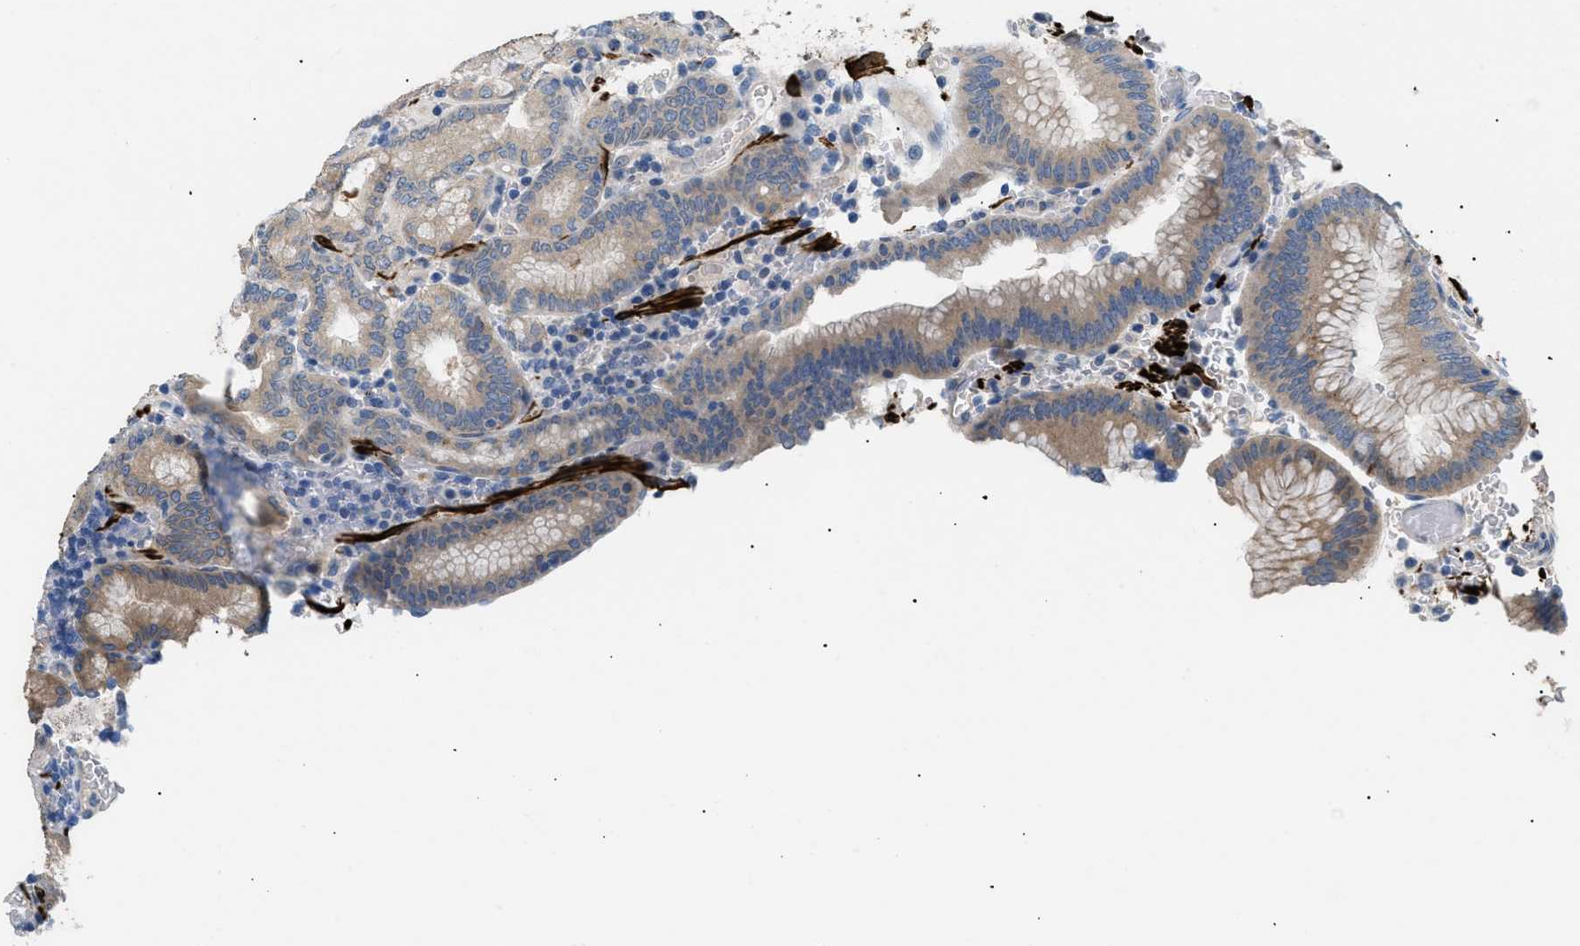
{"staining": {"intensity": "weak", "quantity": ">75%", "location": "cytoplasmic/membranous"}, "tissue": "stomach", "cell_type": "Glandular cells", "image_type": "normal", "snomed": [{"axis": "morphology", "description": "Normal tissue, NOS"}, {"axis": "morphology", "description": "Carcinoid, malignant, NOS"}, {"axis": "topography", "description": "Stomach, upper"}], "caption": "DAB (3,3'-diaminobenzidine) immunohistochemical staining of normal stomach reveals weak cytoplasmic/membranous protein staining in approximately >75% of glandular cells. The protein of interest is shown in brown color, while the nuclei are stained blue.", "gene": "ICA1", "patient": {"sex": "male", "age": 39}}